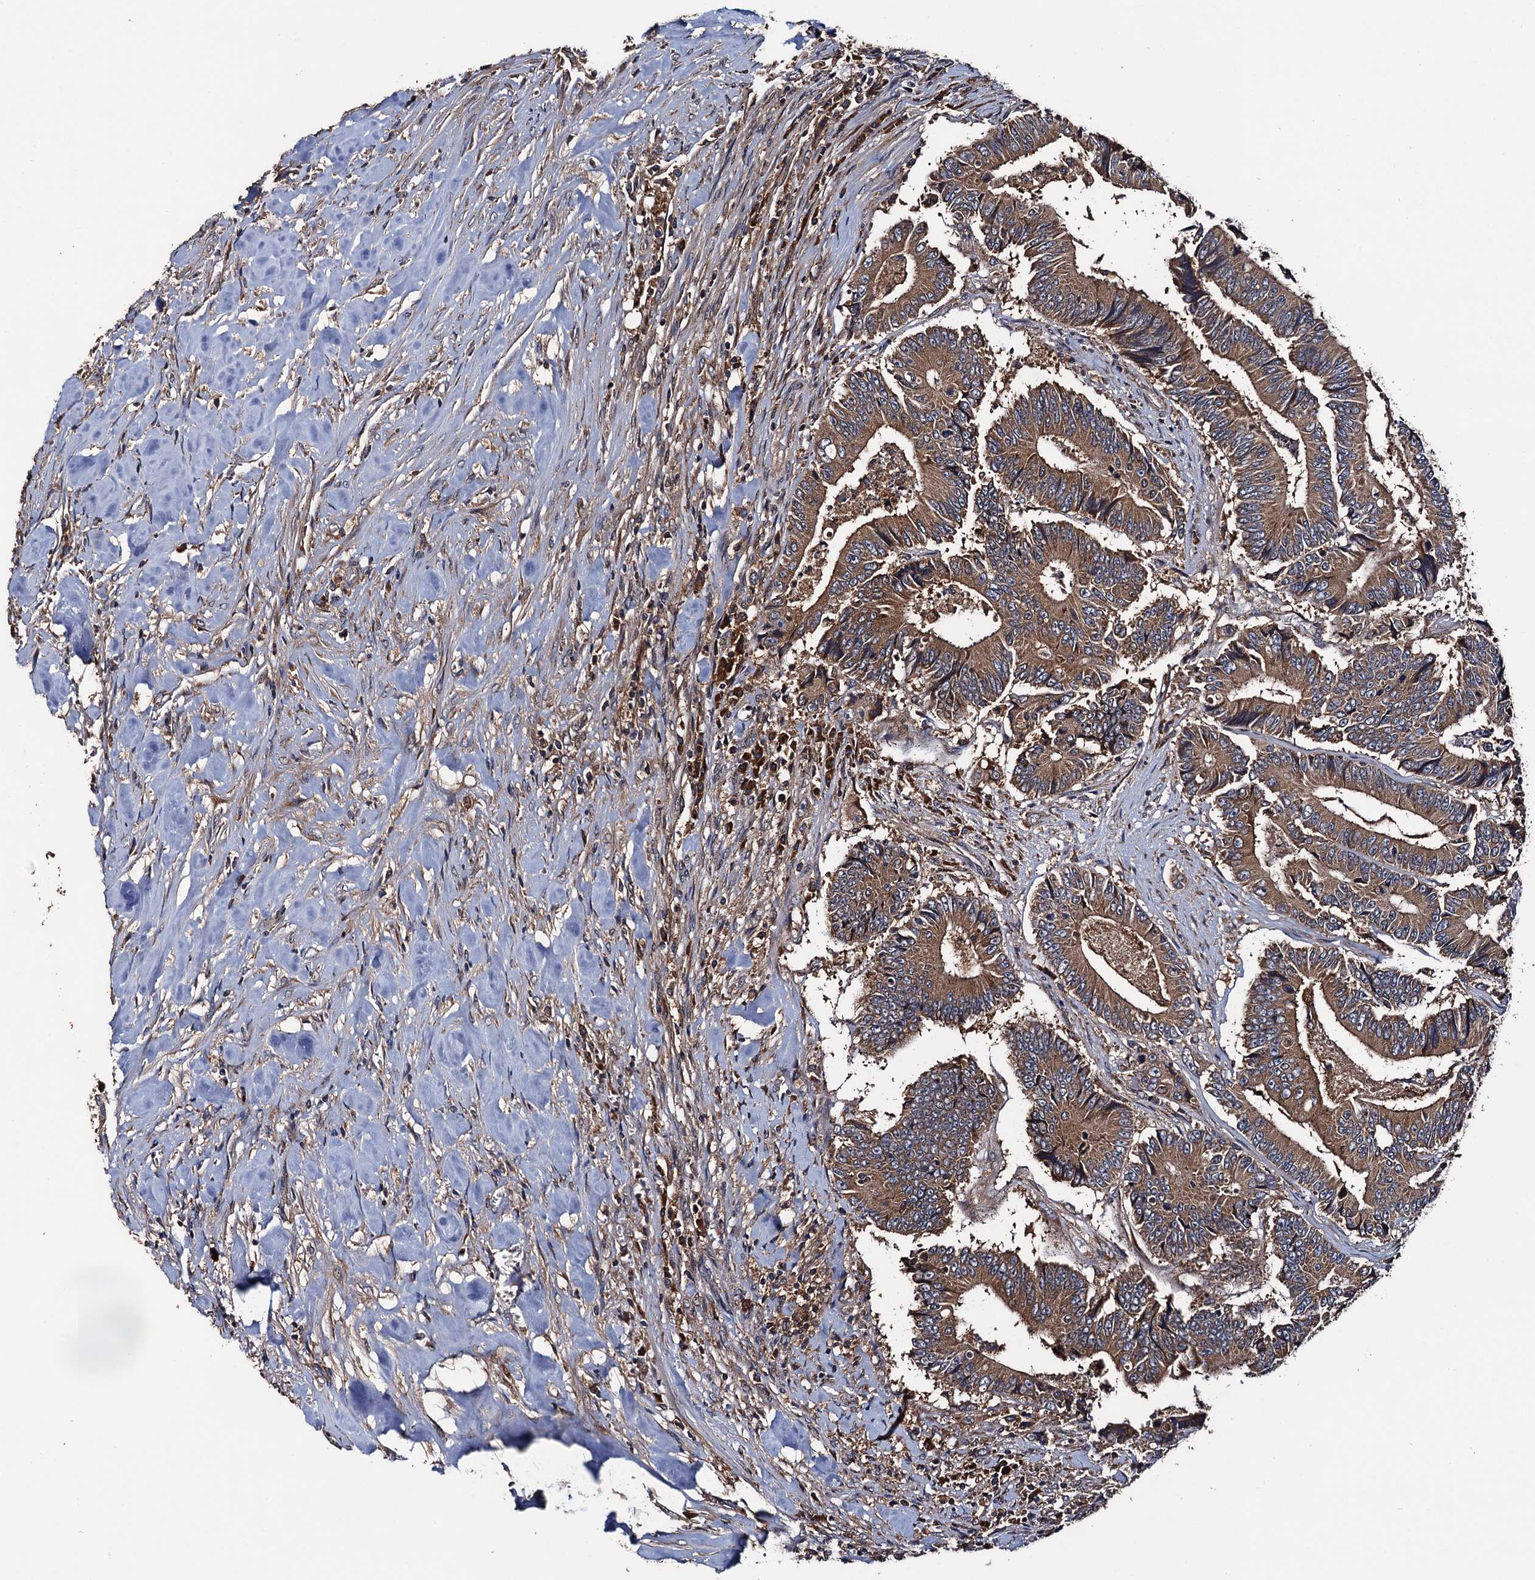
{"staining": {"intensity": "moderate", "quantity": ">75%", "location": "cytoplasmic/membranous"}, "tissue": "colorectal cancer", "cell_type": "Tumor cells", "image_type": "cancer", "snomed": [{"axis": "morphology", "description": "Adenocarcinoma, NOS"}, {"axis": "topography", "description": "Colon"}], "caption": "The immunohistochemical stain highlights moderate cytoplasmic/membranous staining in tumor cells of adenocarcinoma (colorectal) tissue.", "gene": "RGS11", "patient": {"sex": "male", "age": 83}}